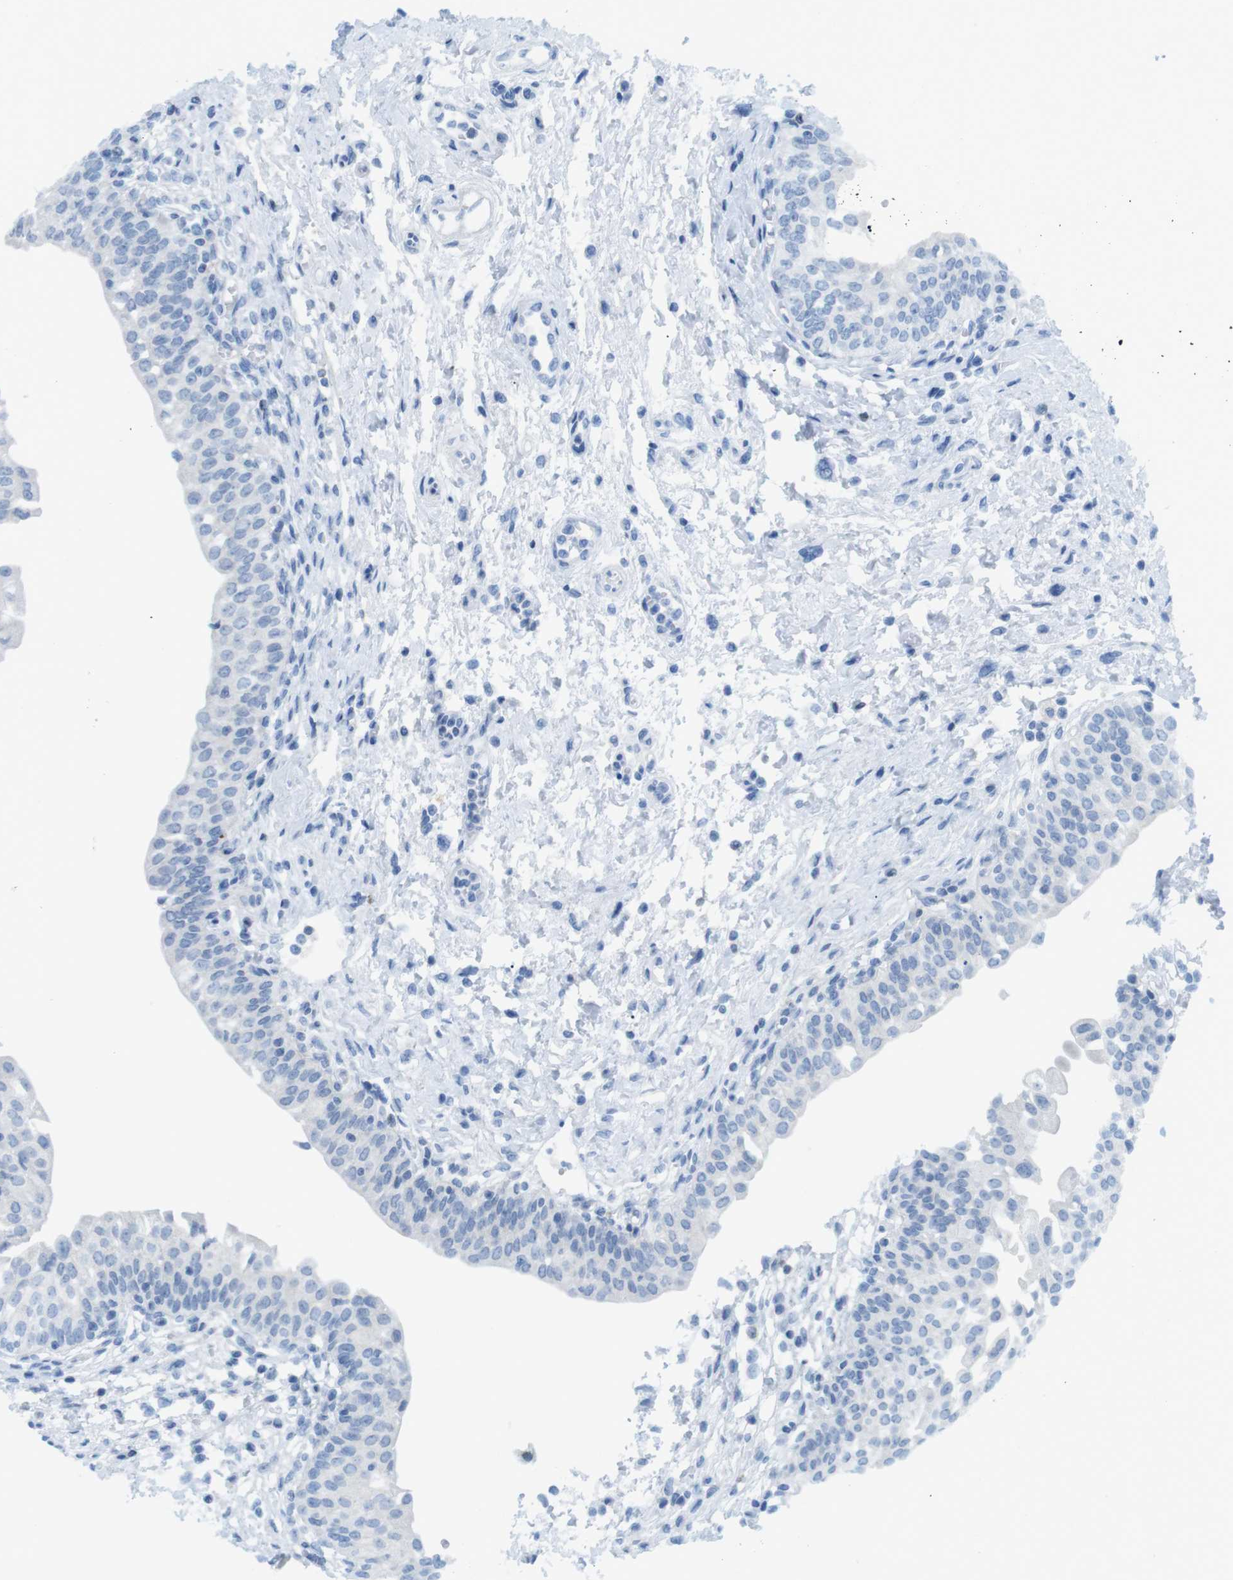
{"staining": {"intensity": "negative", "quantity": "none", "location": "none"}, "tissue": "urinary bladder", "cell_type": "Urothelial cells", "image_type": "normal", "snomed": [{"axis": "morphology", "description": "Normal tissue, NOS"}, {"axis": "topography", "description": "Urinary bladder"}], "caption": "Urothelial cells show no significant expression in unremarkable urinary bladder.", "gene": "TNFRSF4", "patient": {"sex": "male", "age": 55}}